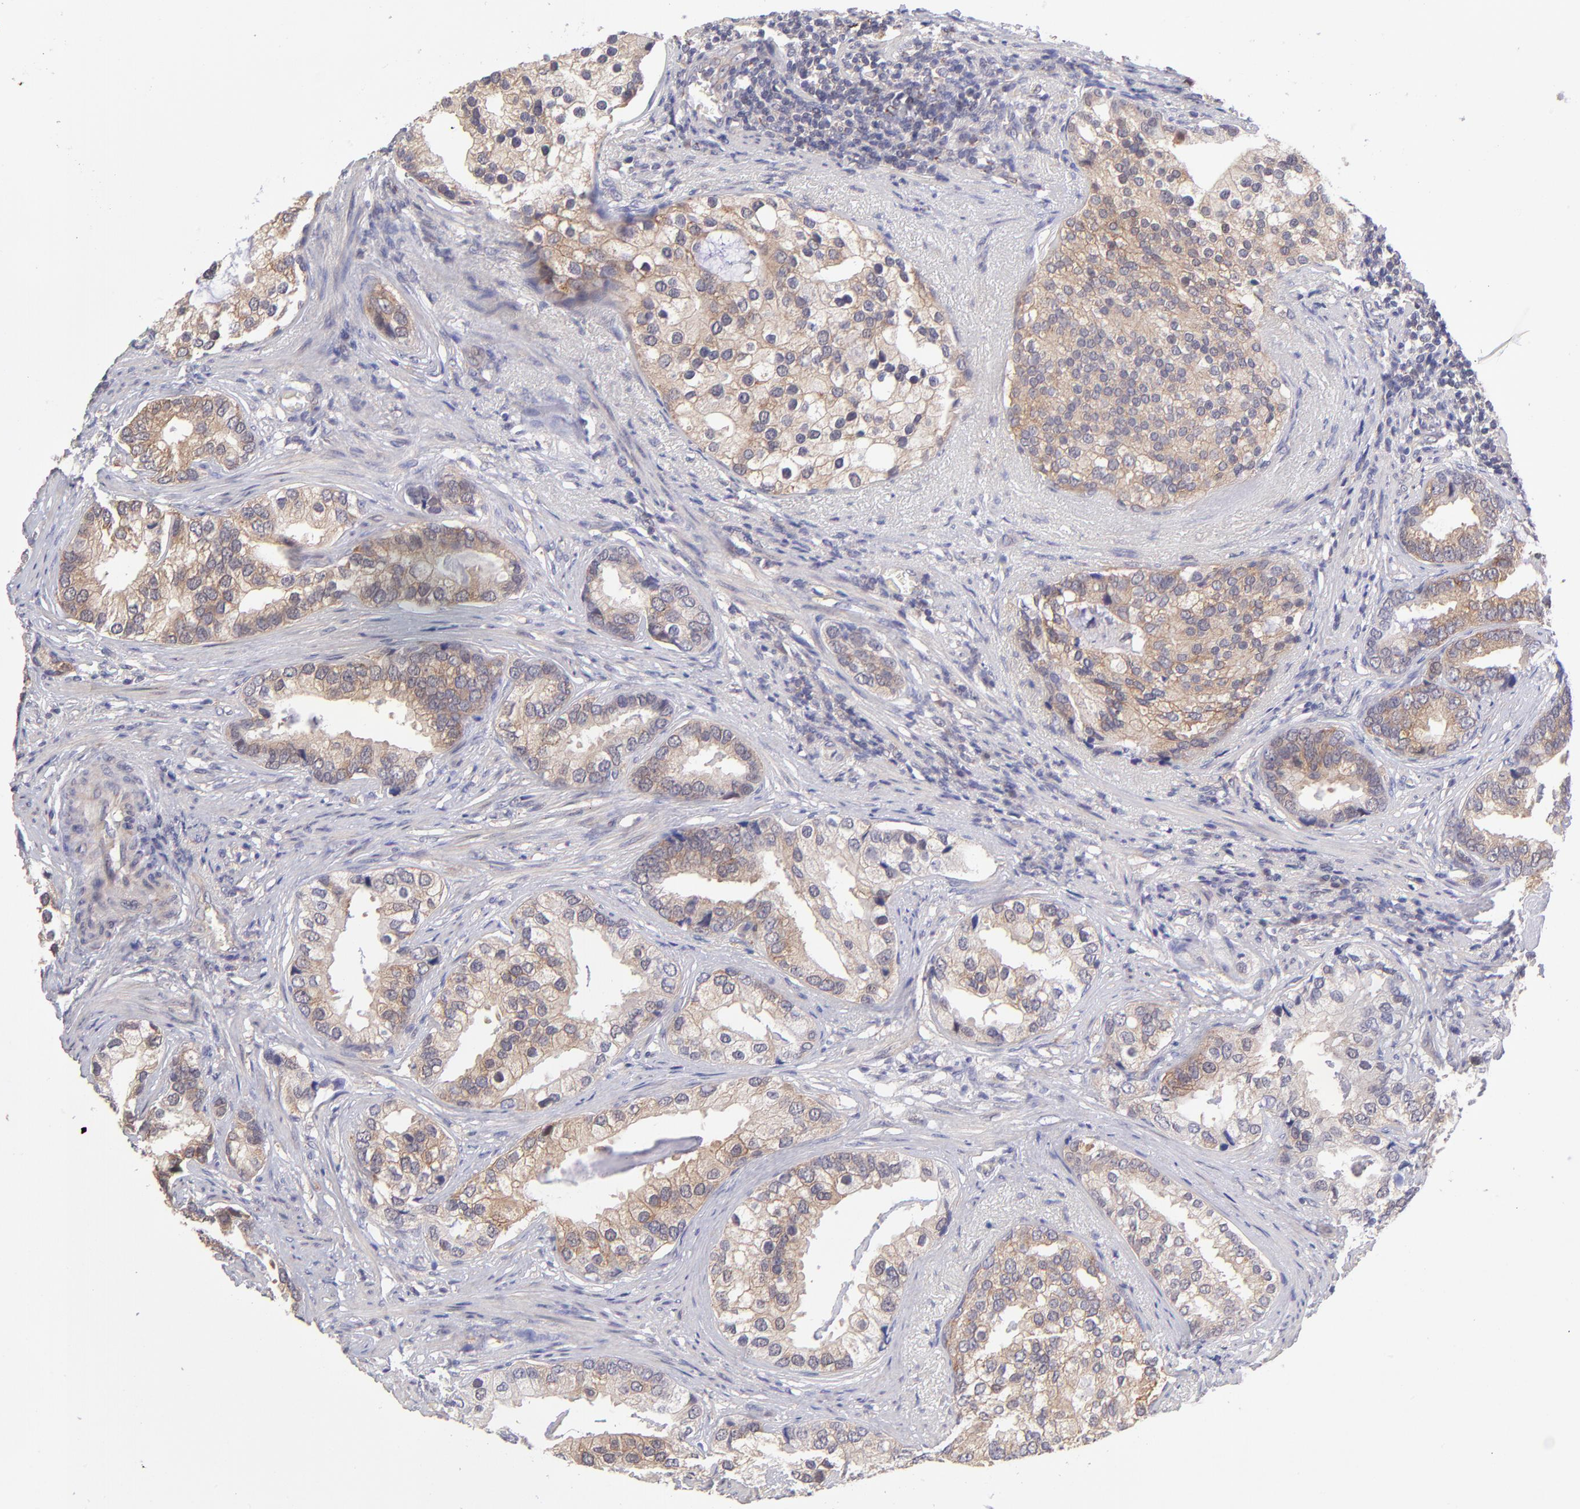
{"staining": {"intensity": "moderate", "quantity": ">75%", "location": "cytoplasmic/membranous"}, "tissue": "prostate cancer", "cell_type": "Tumor cells", "image_type": "cancer", "snomed": [{"axis": "morphology", "description": "Adenocarcinoma, Low grade"}, {"axis": "topography", "description": "Prostate"}], "caption": "DAB immunohistochemical staining of human prostate cancer (adenocarcinoma (low-grade)) shows moderate cytoplasmic/membranous protein positivity in about >75% of tumor cells.", "gene": "NSF", "patient": {"sex": "male", "age": 71}}